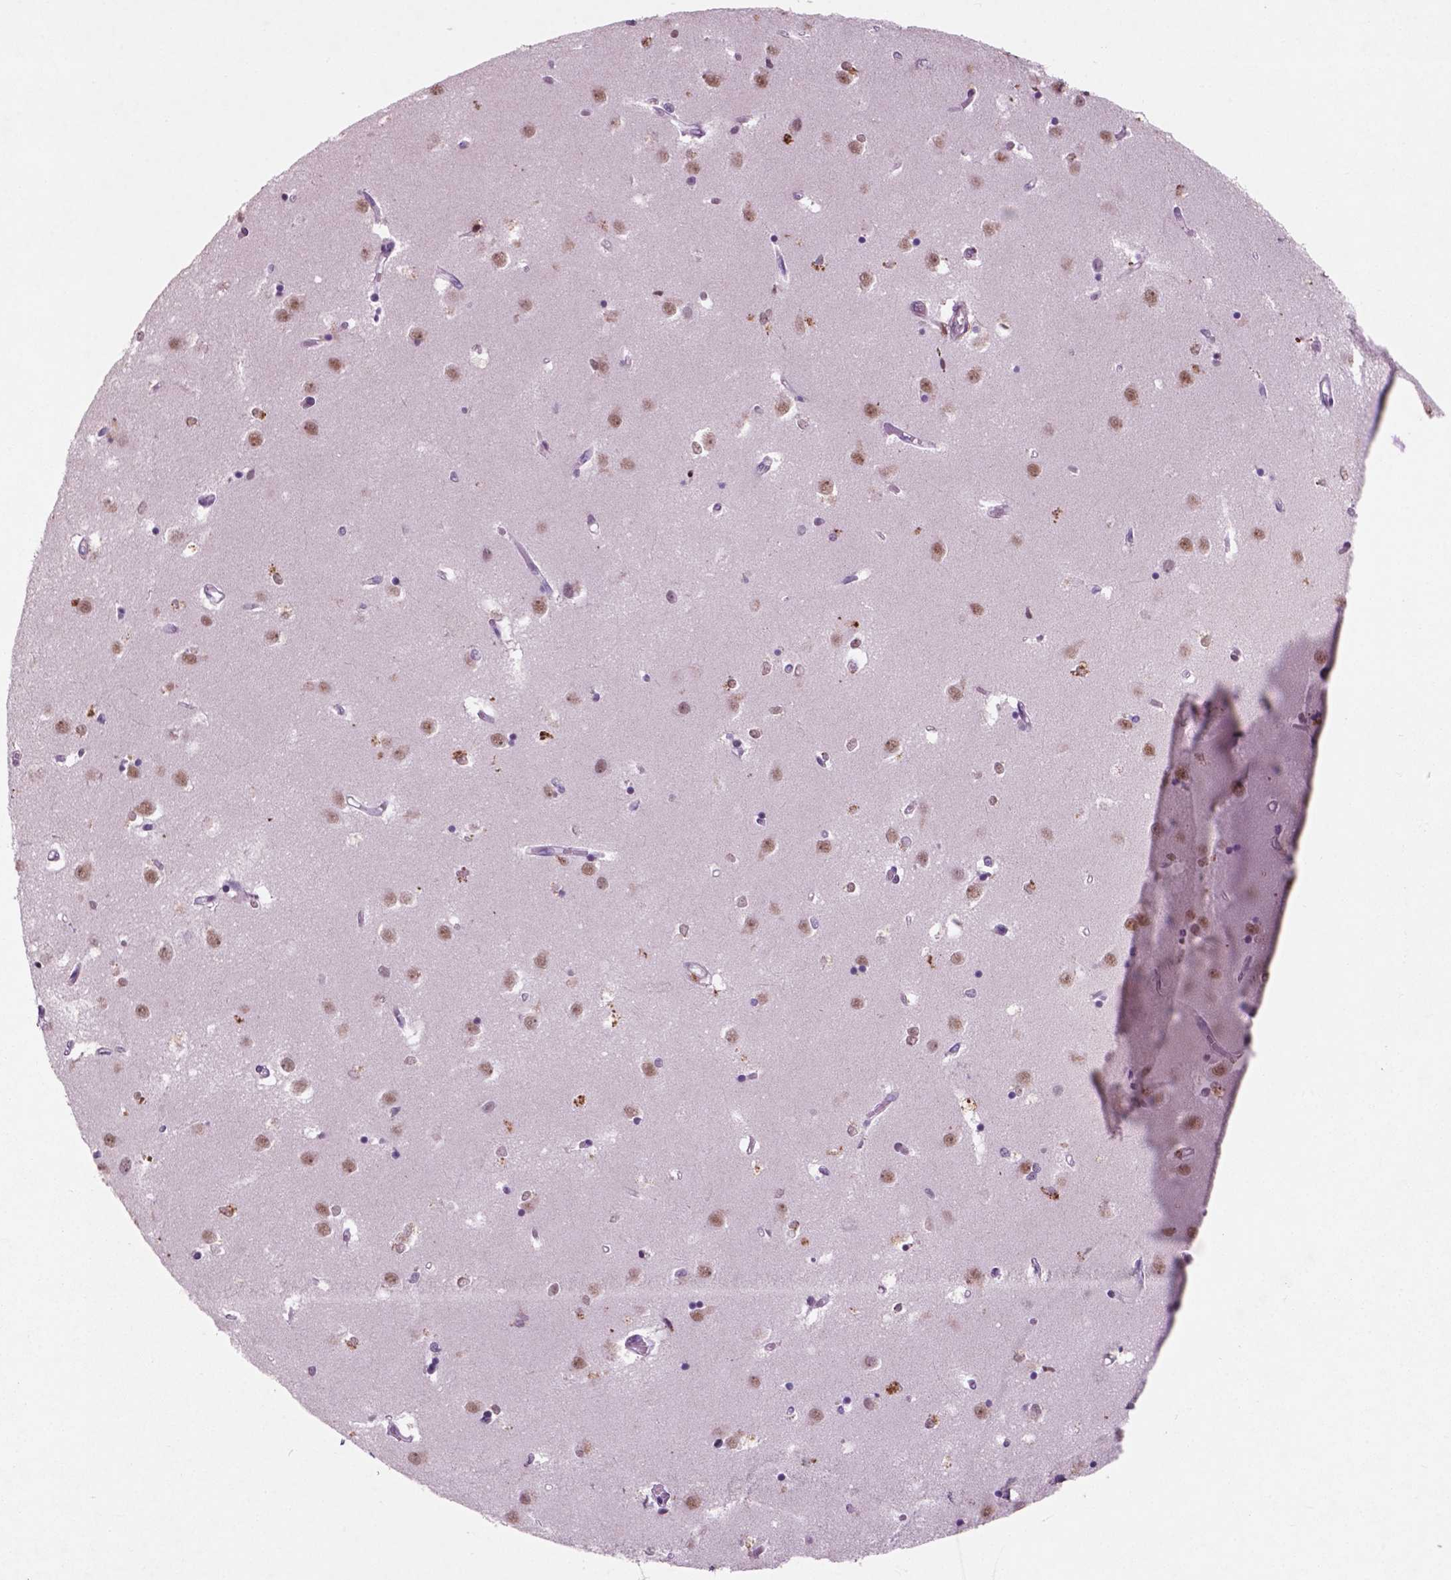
{"staining": {"intensity": "moderate", "quantity": ">75%", "location": "nuclear"}, "tissue": "caudate", "cell_type": "Glial cells", "image_type": "normal", "snomed": [{"axis": "morphology", "description": "Normal tissue, NOS"}, {"axis": "topography", "description": "Lateral ventricle wall"}], "caption": "Immunohistochemistry staining of benign caudate, which exhibits medium levels of moderate nuclear positivity in about >75% of glial cells indicating moderate nuclear protein positivity. The staining was performed using DAB (brown) for protein detection and nuclei were counterstained in hematoxylin (blue).", "gene": "CTR9", "patient": {"sex": "male", "age": 54}}